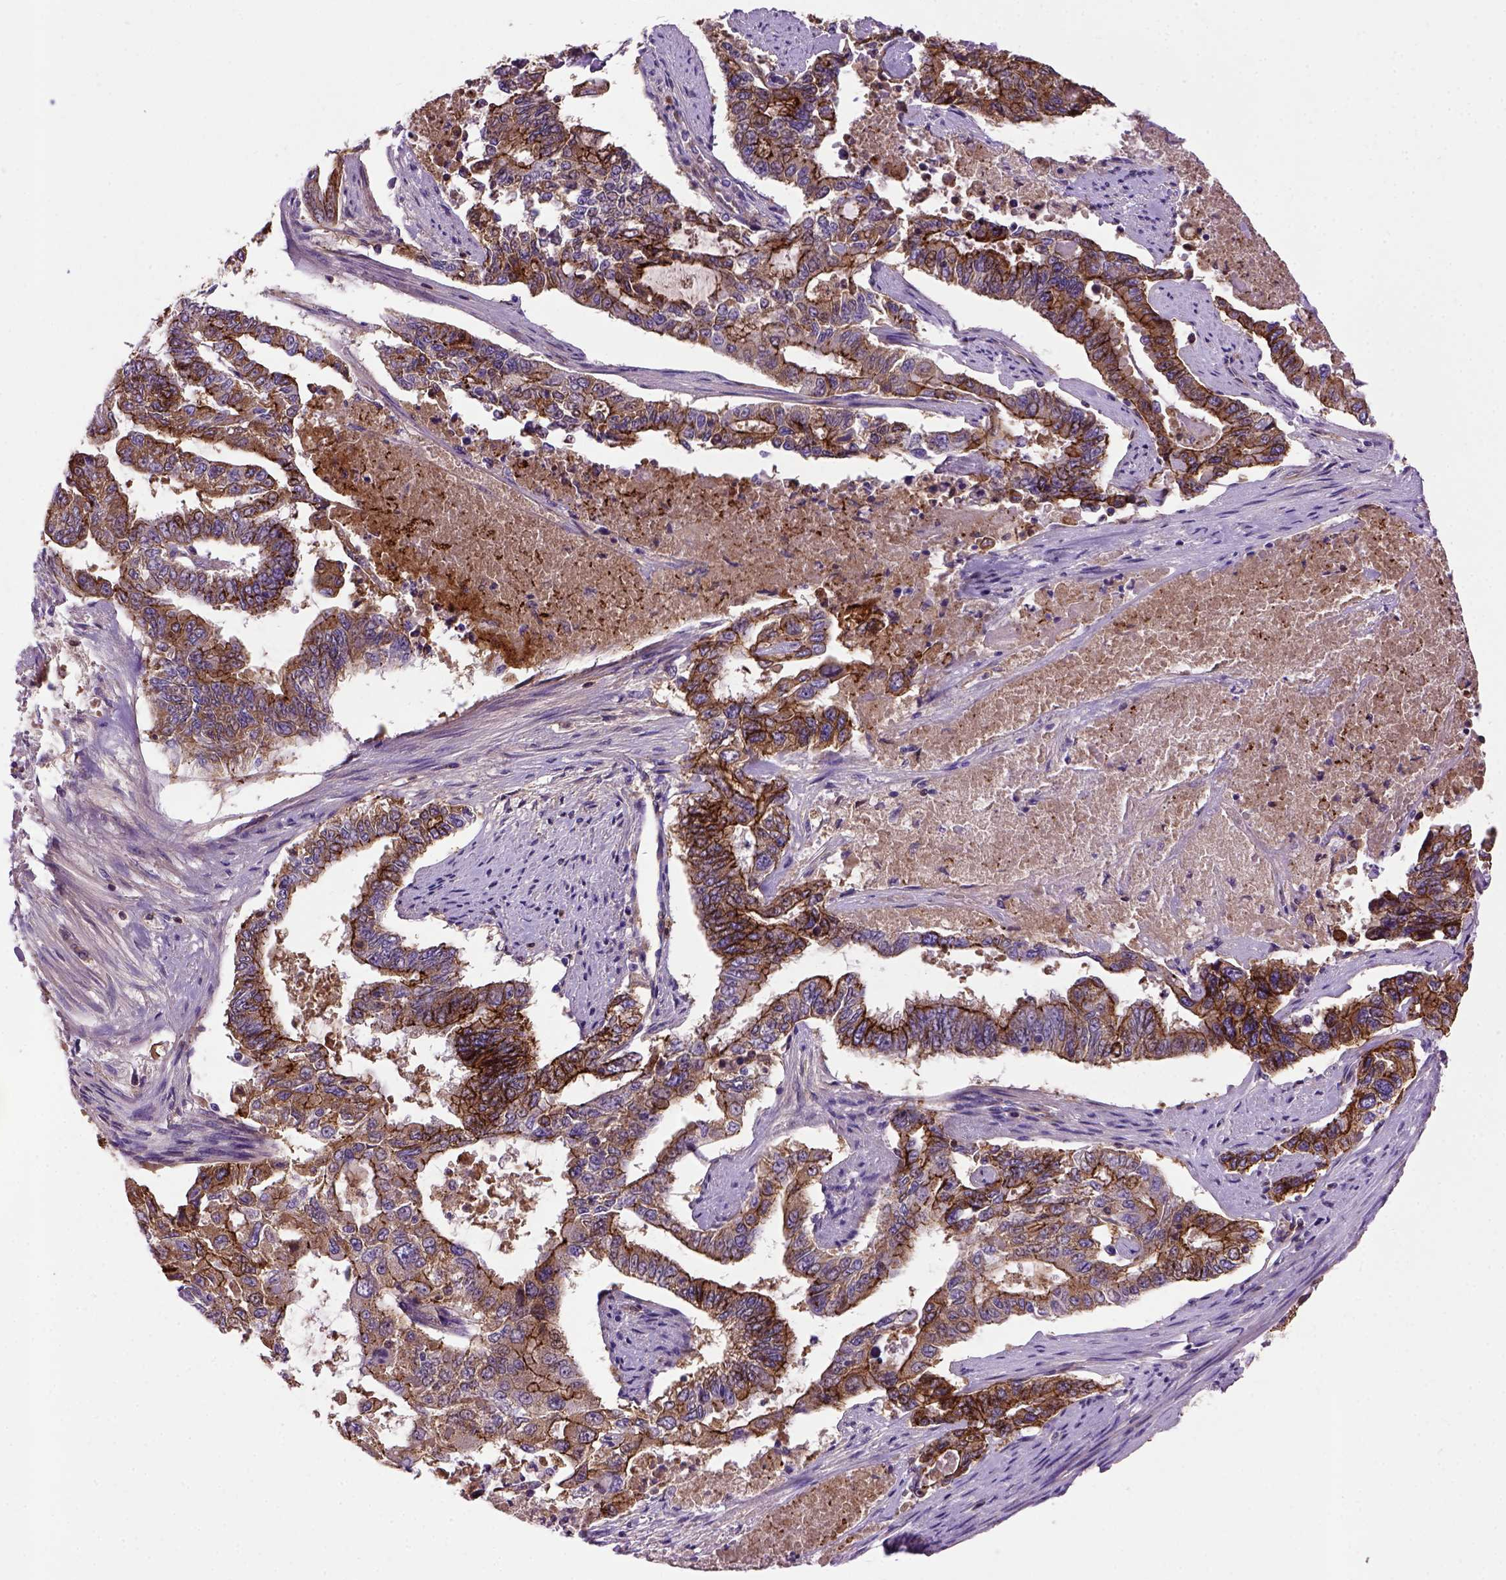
{"staining": {"intensity": "strong", "quantity": ">75%", "location": "cytoplasmic/membranous"}, "tissue": "endometrial cancer", "cell_type": "Tumor cells", "image_type": "cancer", "snomed": [{"axis": "morphology", "description": "Adenocarcinoma, NOS"}, {"axis": "topography", "description": "Uterus"}], "caption": "This is a photomicrograph of immunohistochemistry staining of endometrial adenocarcinoma, which shows strong expression in the cytoplasmic/membranous of tumor cells.", "gene": "CDH1", "patient": {"sex": "female", "age": 59}}